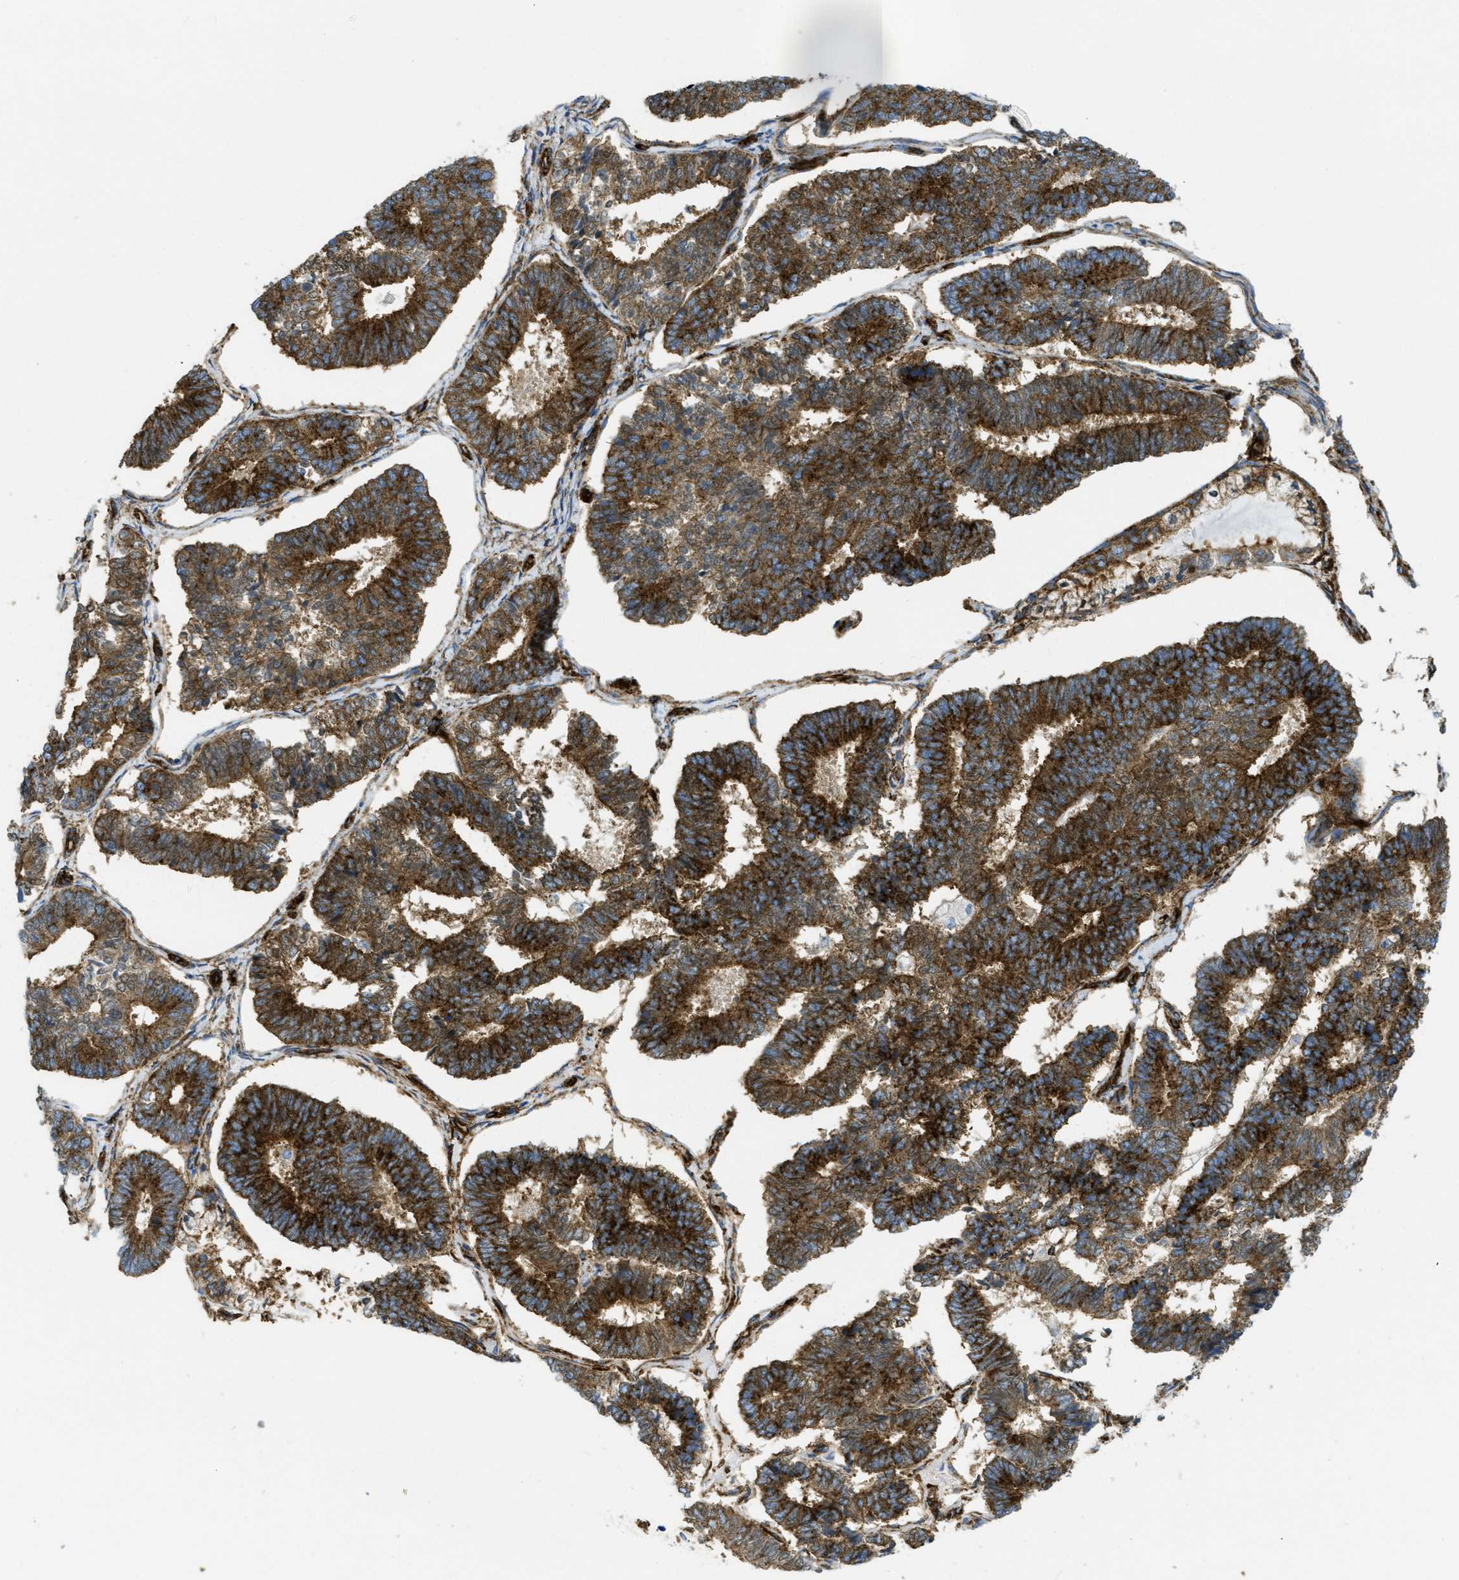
{"staining": {"intensity": "strong", "quantity": ">75%", "location": "cytoplasmic/membranous"}, "tissue": "endometrial cancer", "cell_type": "Tumor cells", "image_type": "cancer", "snomed": [{"axis": "morphology", "description": "Adenocarcinoma, NOS"}, {"axis": "topography", "description": "Endometrium"}], "caption": "IHC of endometrial adenocarcinoma exhibits high levels of strong cytoplasmic/membranous expression in approximately >75% of tumor cells.", "gene": "HIP1", "patient": {"sex": "female", "age": 70}}